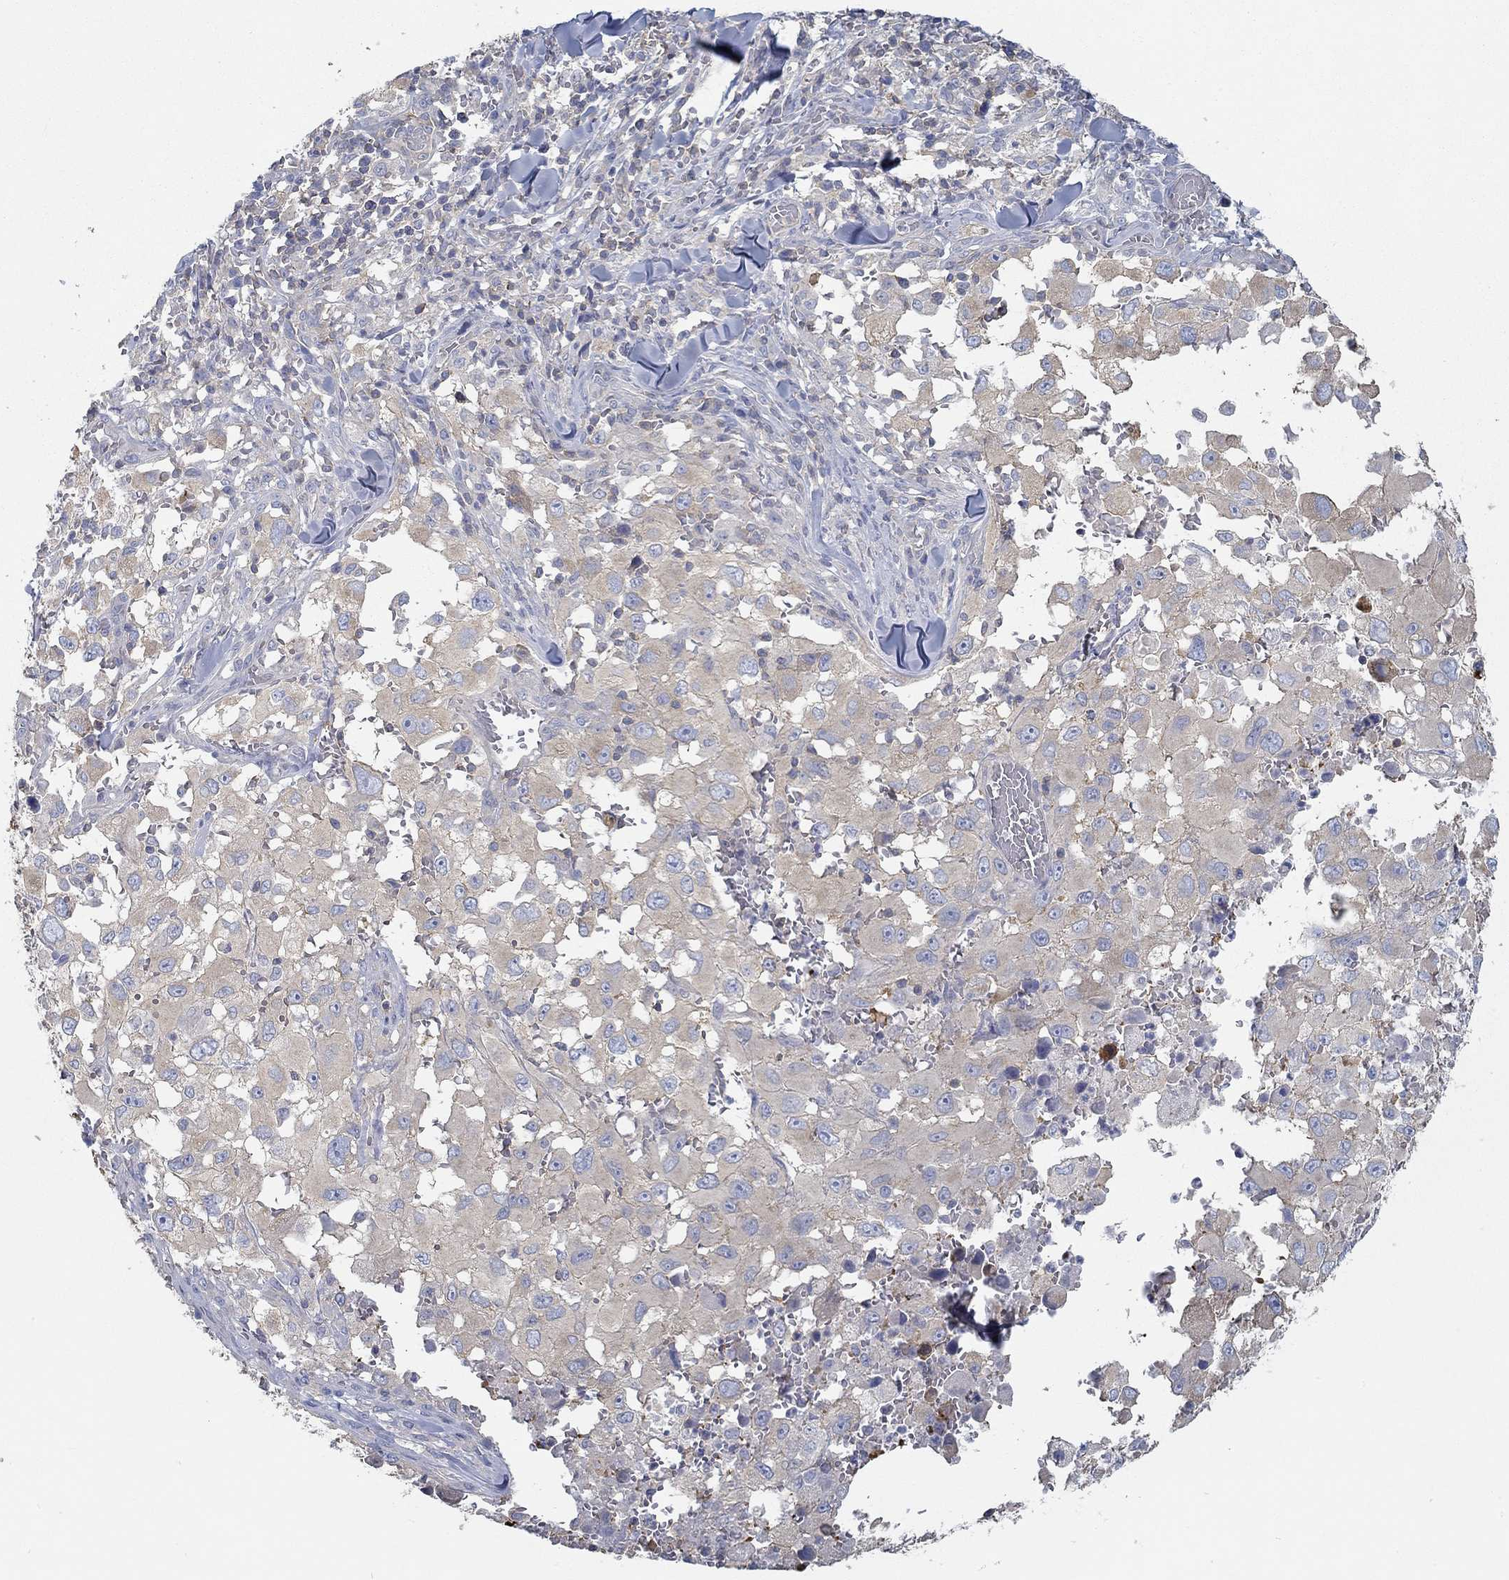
{"staining": {"intensity": "negative", "quantity": "none", "location": "none"}, "tissue": "melanoma", "cell_type": "Tumor cells", "image_type": "cancer", "snomed": [{"axis": "morphology", "description": "Malignant melanoma, Metastatic site"}, {"axis": "topography", "description": "Lymph node"}], "caption": "This image is of malignant melanoma (metastatic site) stained with immunohistochemistry to label a protein in brown with the nuclei are counter-stained blue. There is no positivity in tumor cells.", "gene": "BBOF1", "patient": {"sex": "male", "age": 50}}